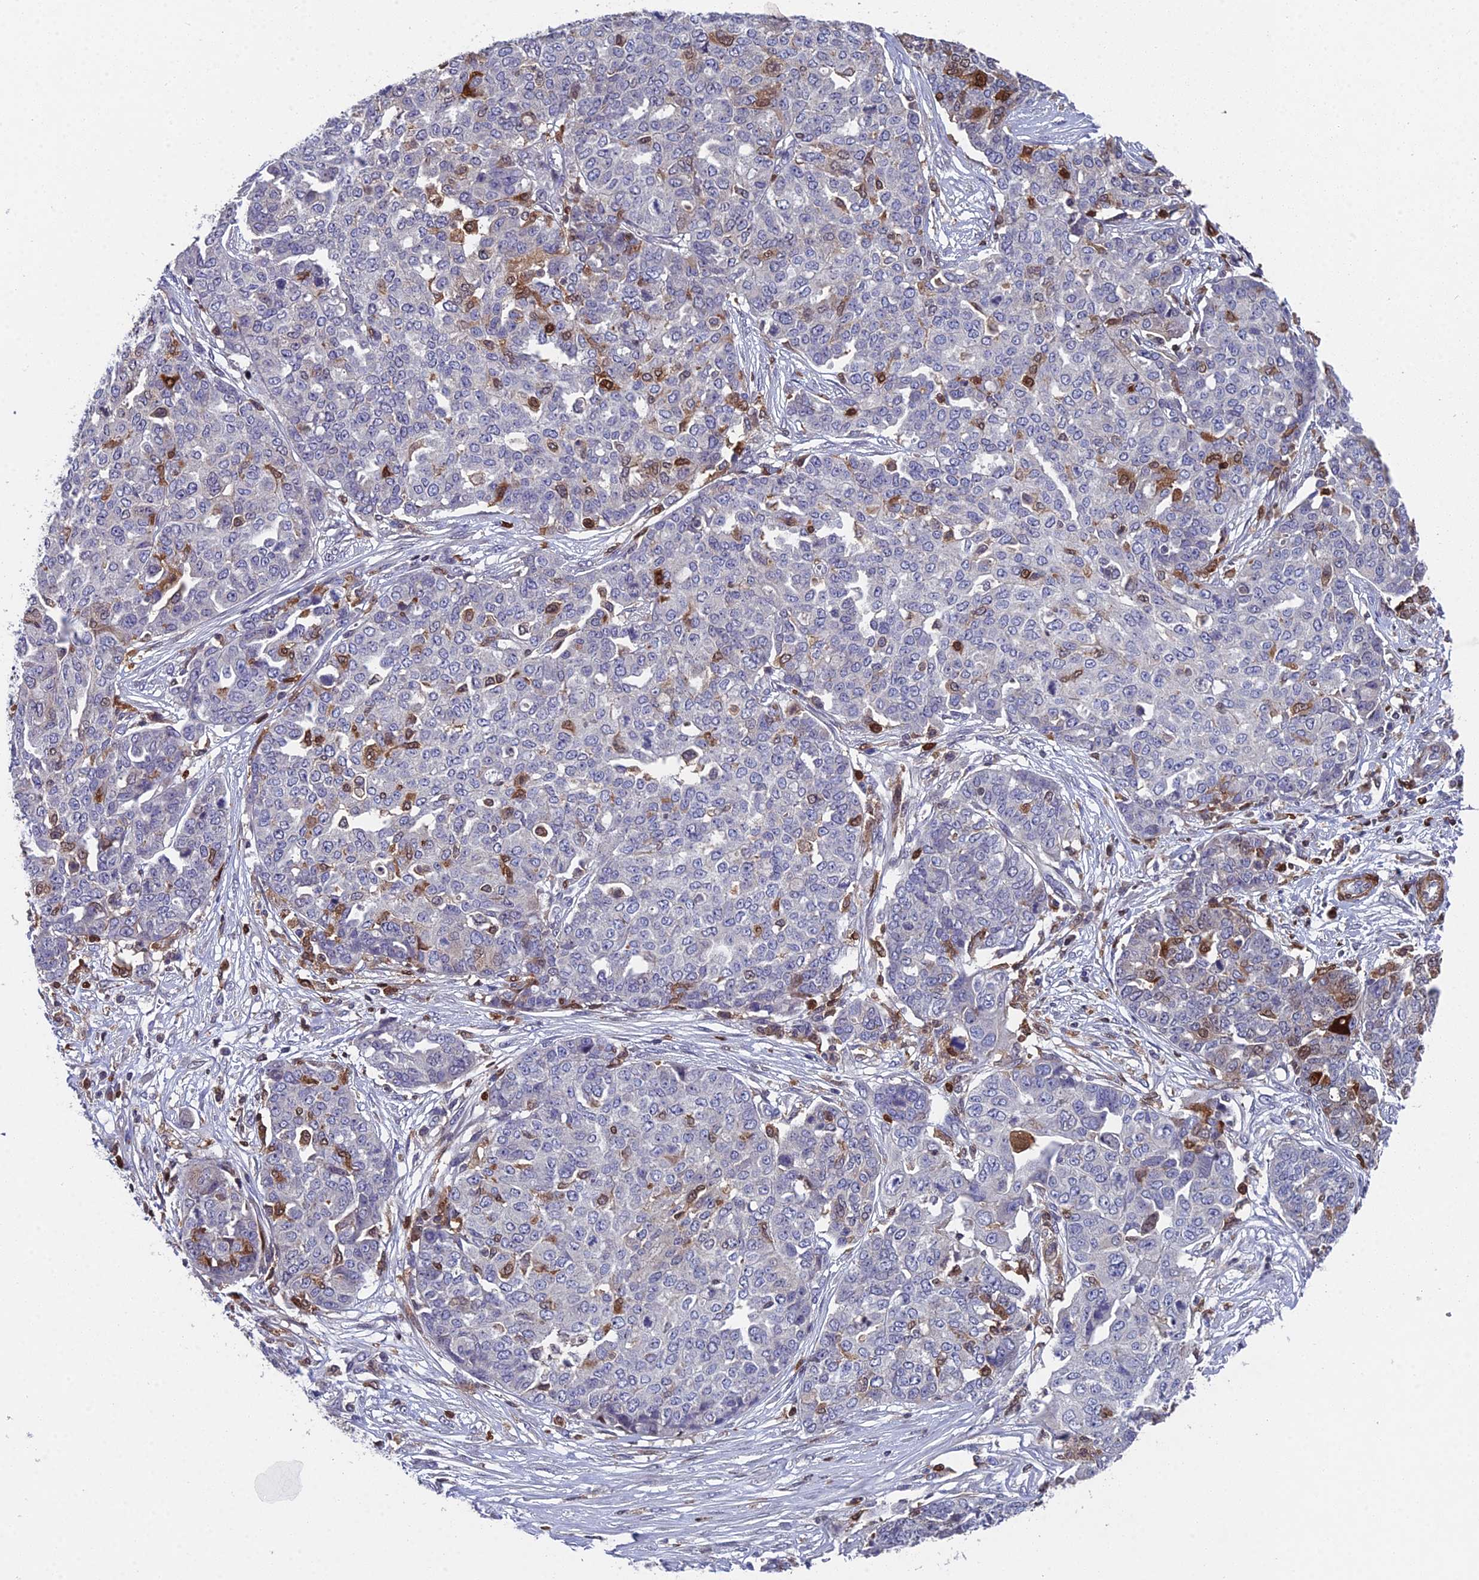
{"staining": {"intensity": "negative", "quantity": "none", "location": "none"}, "tissue": "ovarian cancer", "cell_type": "Tumor cells", "image_type": "cancer", "snomed": [{"axis": "morphology", "description": "Cystadenocarcinoma, serous, NOS"}, {"axis": "topography", "description": "Soft tissue"}, {"axis": "topography", "description": "Ovary"}], "caption": "Ovarian cancer (serous cystadenocarcinoma) was stained to show a protein in brown. There is no significant positivity in tumor cells.", "gene": "GALK2", "patient": {"sex": "female", "age": 57}}